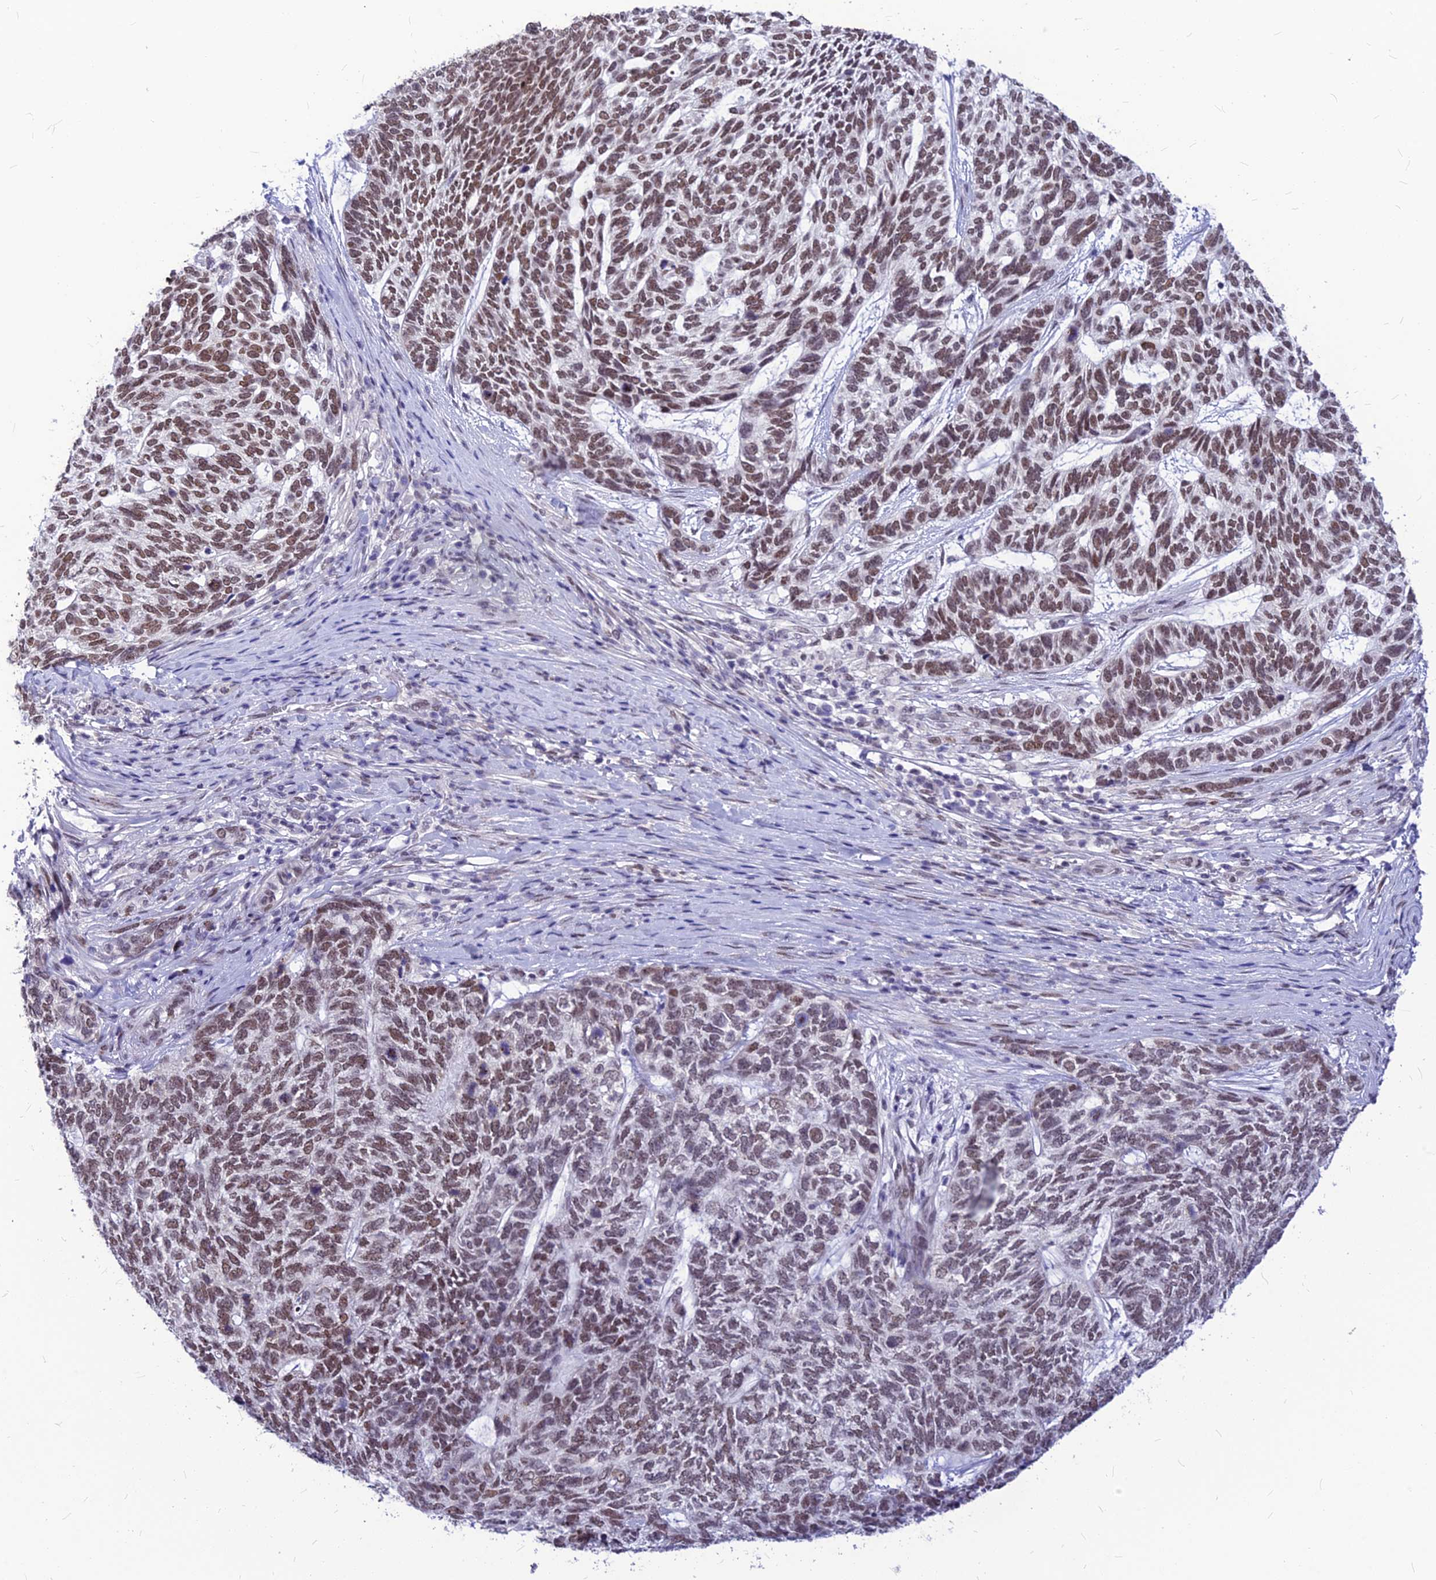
{"staining": {"intensity": "moderate", "quantity": ">75%", "location": "nuclear"}, "tissue": "skin cancer", "cell_type": "Tumor cells", "image_type": "cancer", "snomed": [{"axis": "morphology", "description": "Basal cell carcinoma"}, {"axis": "topography", "description": "Skin"}], "caption": "This is an image of immunohistochemistry (IHC) staining of skin basal cell carcinoma, which shows moderate staining in the nuclear of tumor cells.", "gene": "KCTD13", "patient": {"sex": "female", "age": 65}}